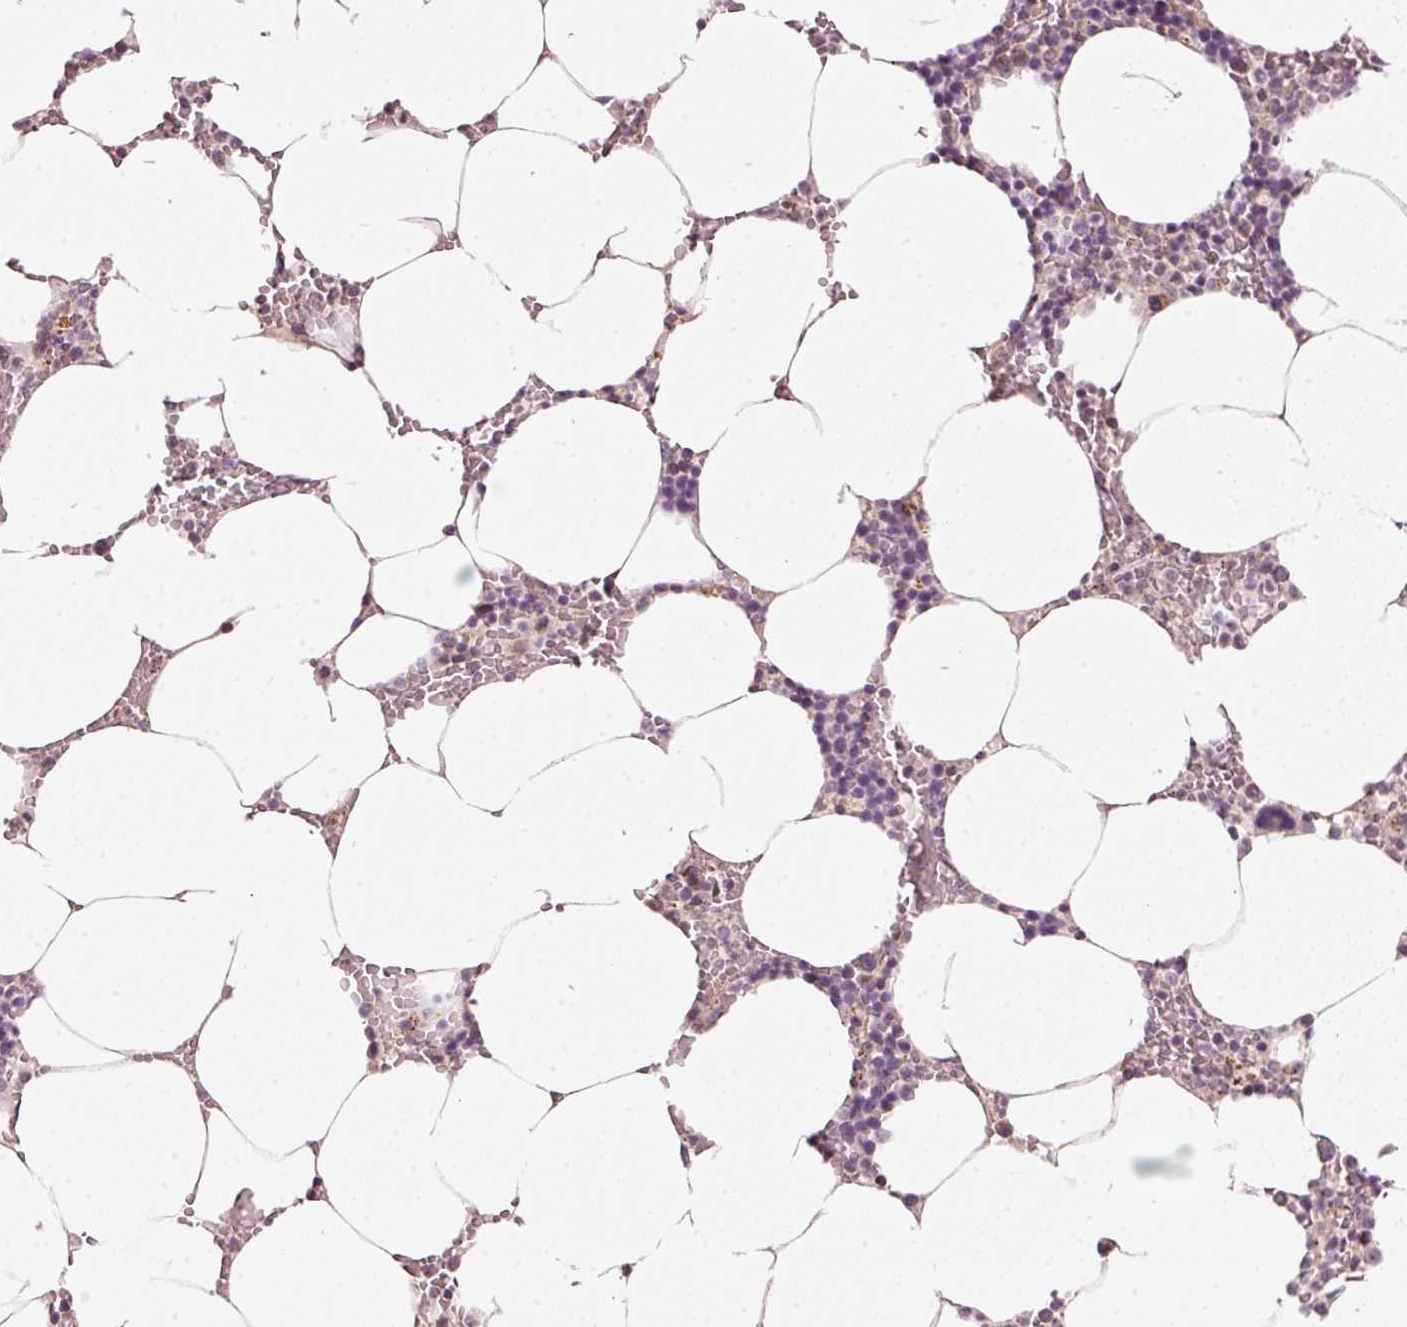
{"staining": {"intensity": "negative", "quantity": "none", "location": "none"}, "tissue": "bone marrow", "cell_type": "Hematopoietic cells", "image_type": "normal", "snomed": [{"axis": "morphology", "description": "Normal tissue, NOS"}, {"axis": "topography", "description": "Bone marrow"}], "caption": "An immunohistochemistry image of unremarkable bone marrow is shown. There is no staining in hematopoietic cells of bone marrow. The staining was performed using DAB to visualize the protein expression in brown, while the nuclei were stained in blue with hematoxylin (Magnification: 20x).", "gene": "TOB2", "patient": {"sex": "male", "age": 70}}